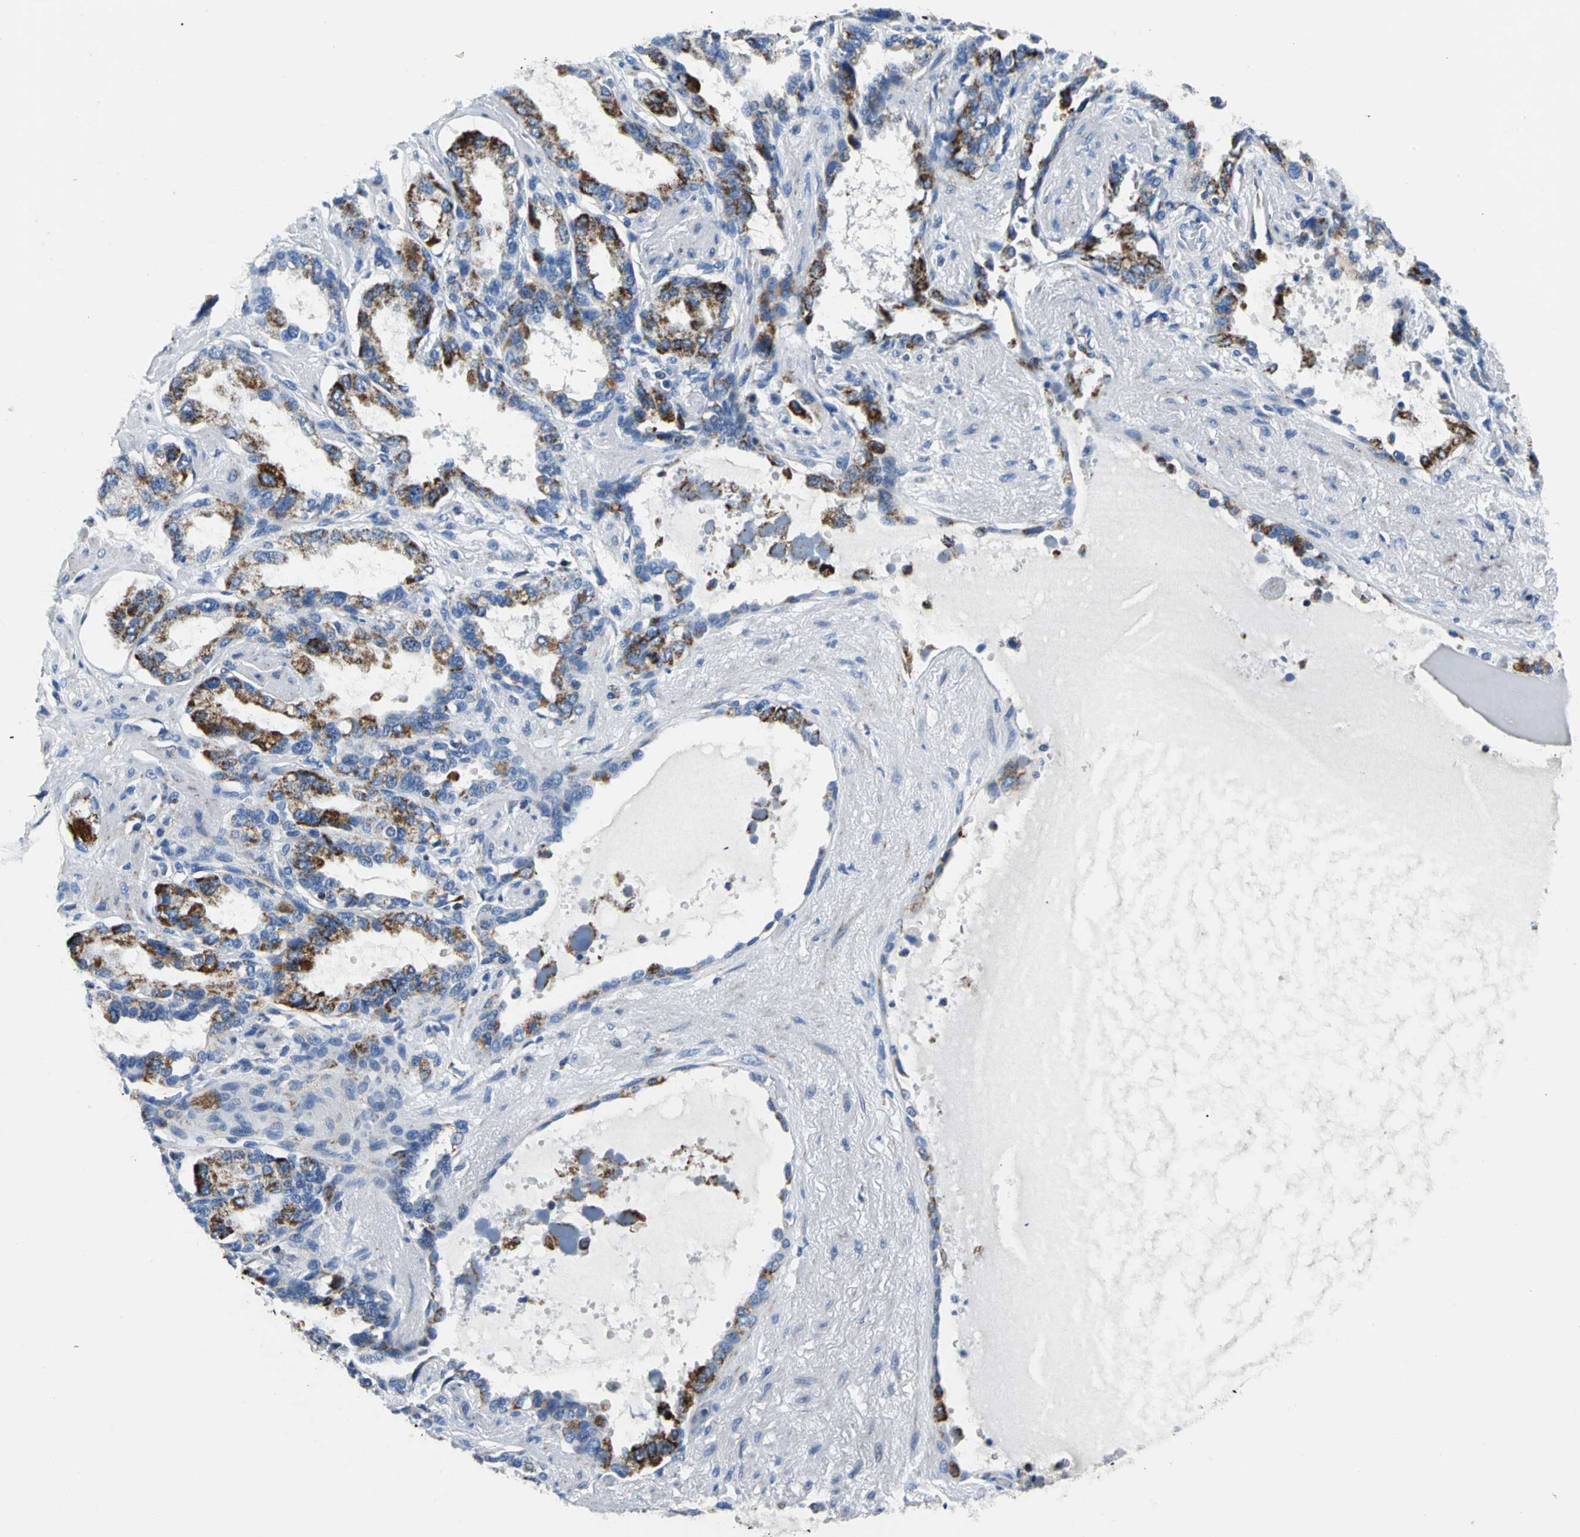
{"staining": {"intensity": "moderate", "quantity": ">75%", "location": "cytoplasmic/membranous"}, "tissue": "seminal vesicle", "cell_type": "Glandular cells", "image_type": "normal", "snomed": [{"axis": "morphology", "description": "Normal tissue, NOS"}, {"axis": "topography", "description": "Seminal veicle"}], "caption": "IHC (DAB) staining of normal human seminal vesicle exhibits moderate cytoplasmic/membranous protein positivity in about >75% of glandular cells.", "gene": "IFI6", "patient": {"sex": "male", "age": 61}}